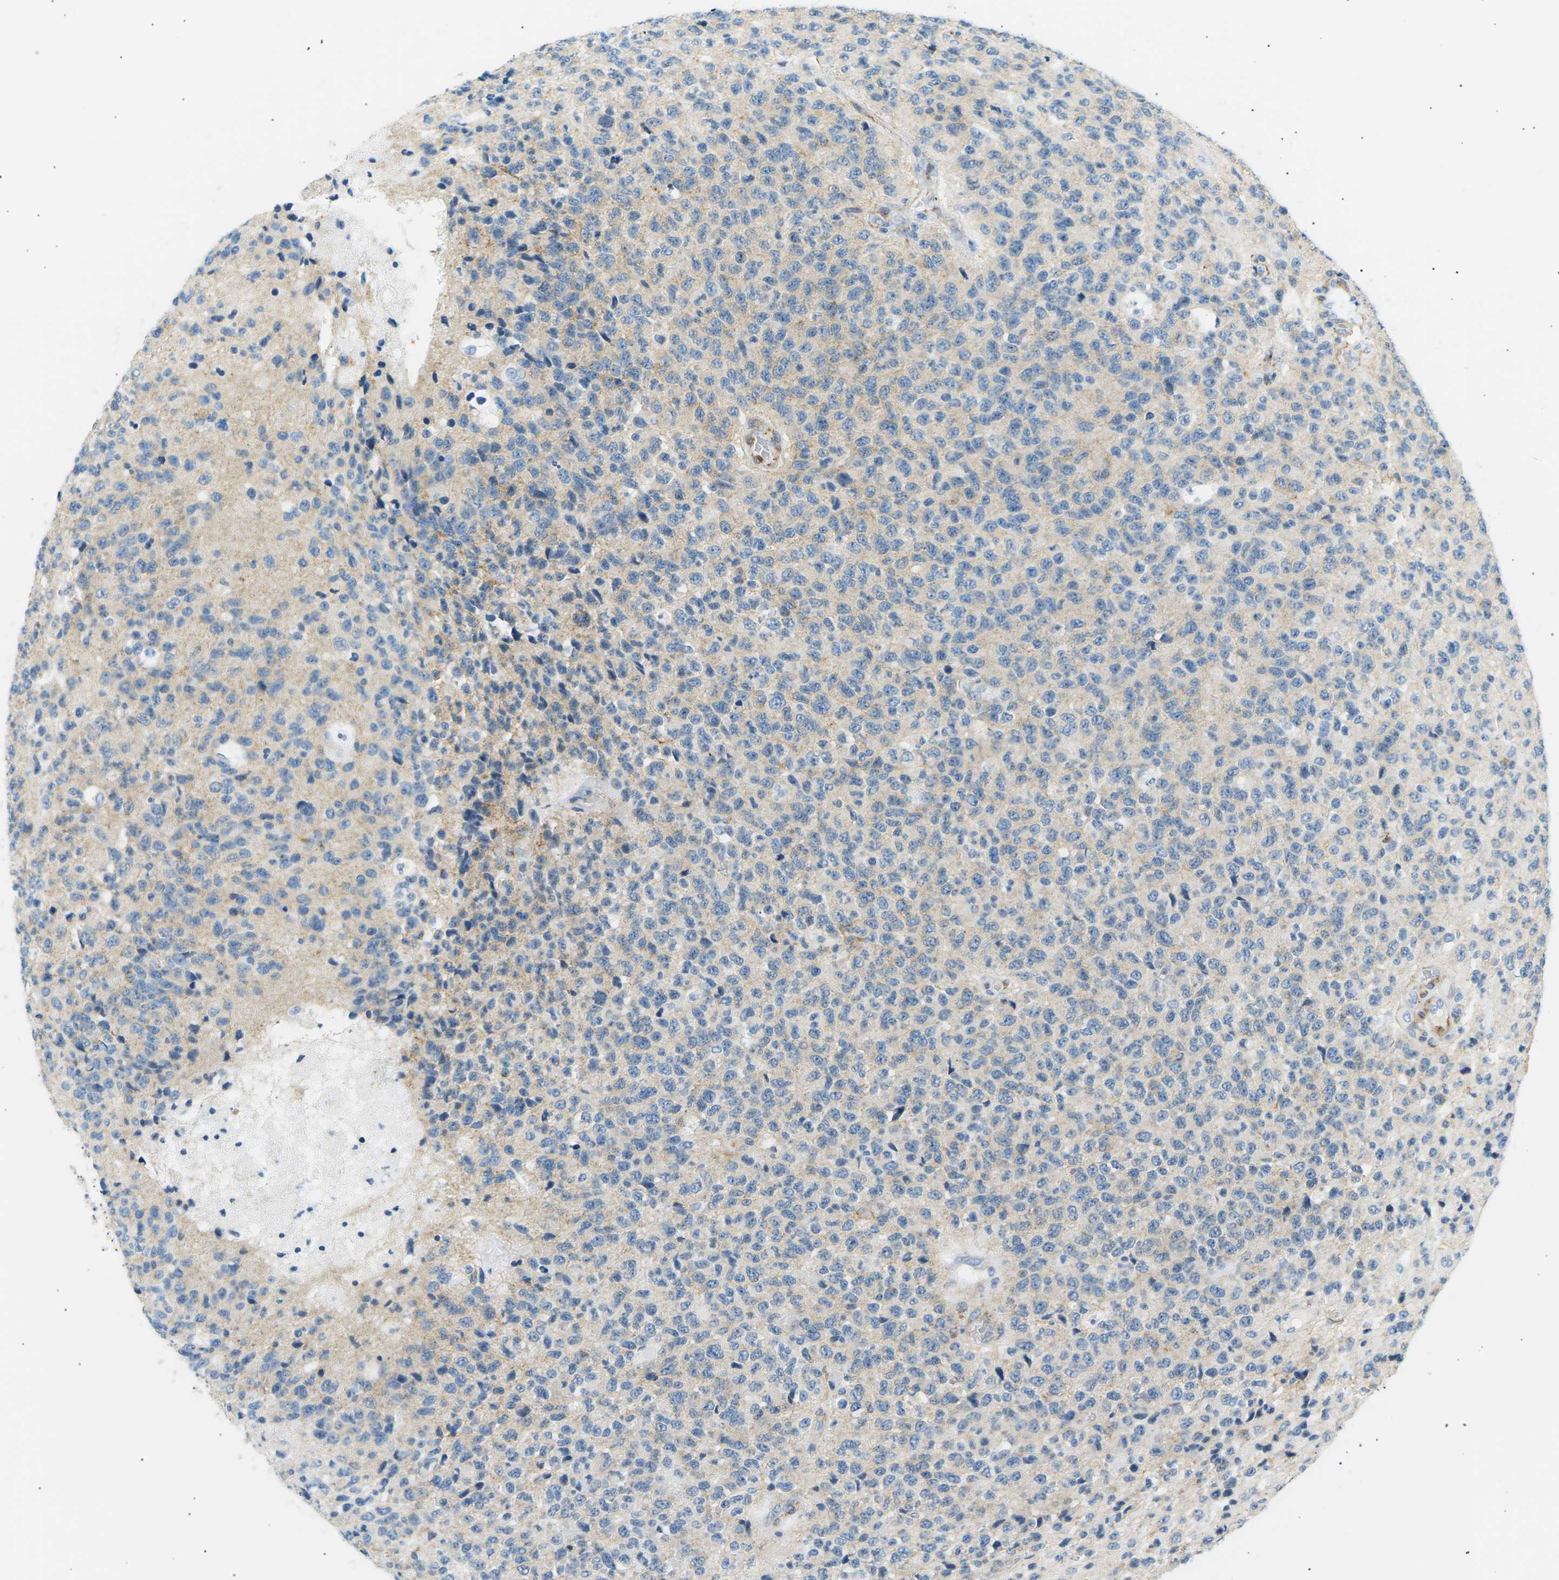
{"staining": {"intensity": "negative", "quantity": "none", "location": "none"}, "tissue": "glioma", "cell_type": "Tumor cells", "image_type": "cancer", "snomed": [{"axis": "morphology", "description": "Glioma, malignant, High grade"}, {"axis": "topography", "description": "pancreas cauda"}], "caption": "DAB immunohistochemical staining of human high-grade glioma (malignant) demonstrates no significant expression in tumor cells.", "gene": "SEPTIN5", "patient": {"sex": "male", "age": 60}}